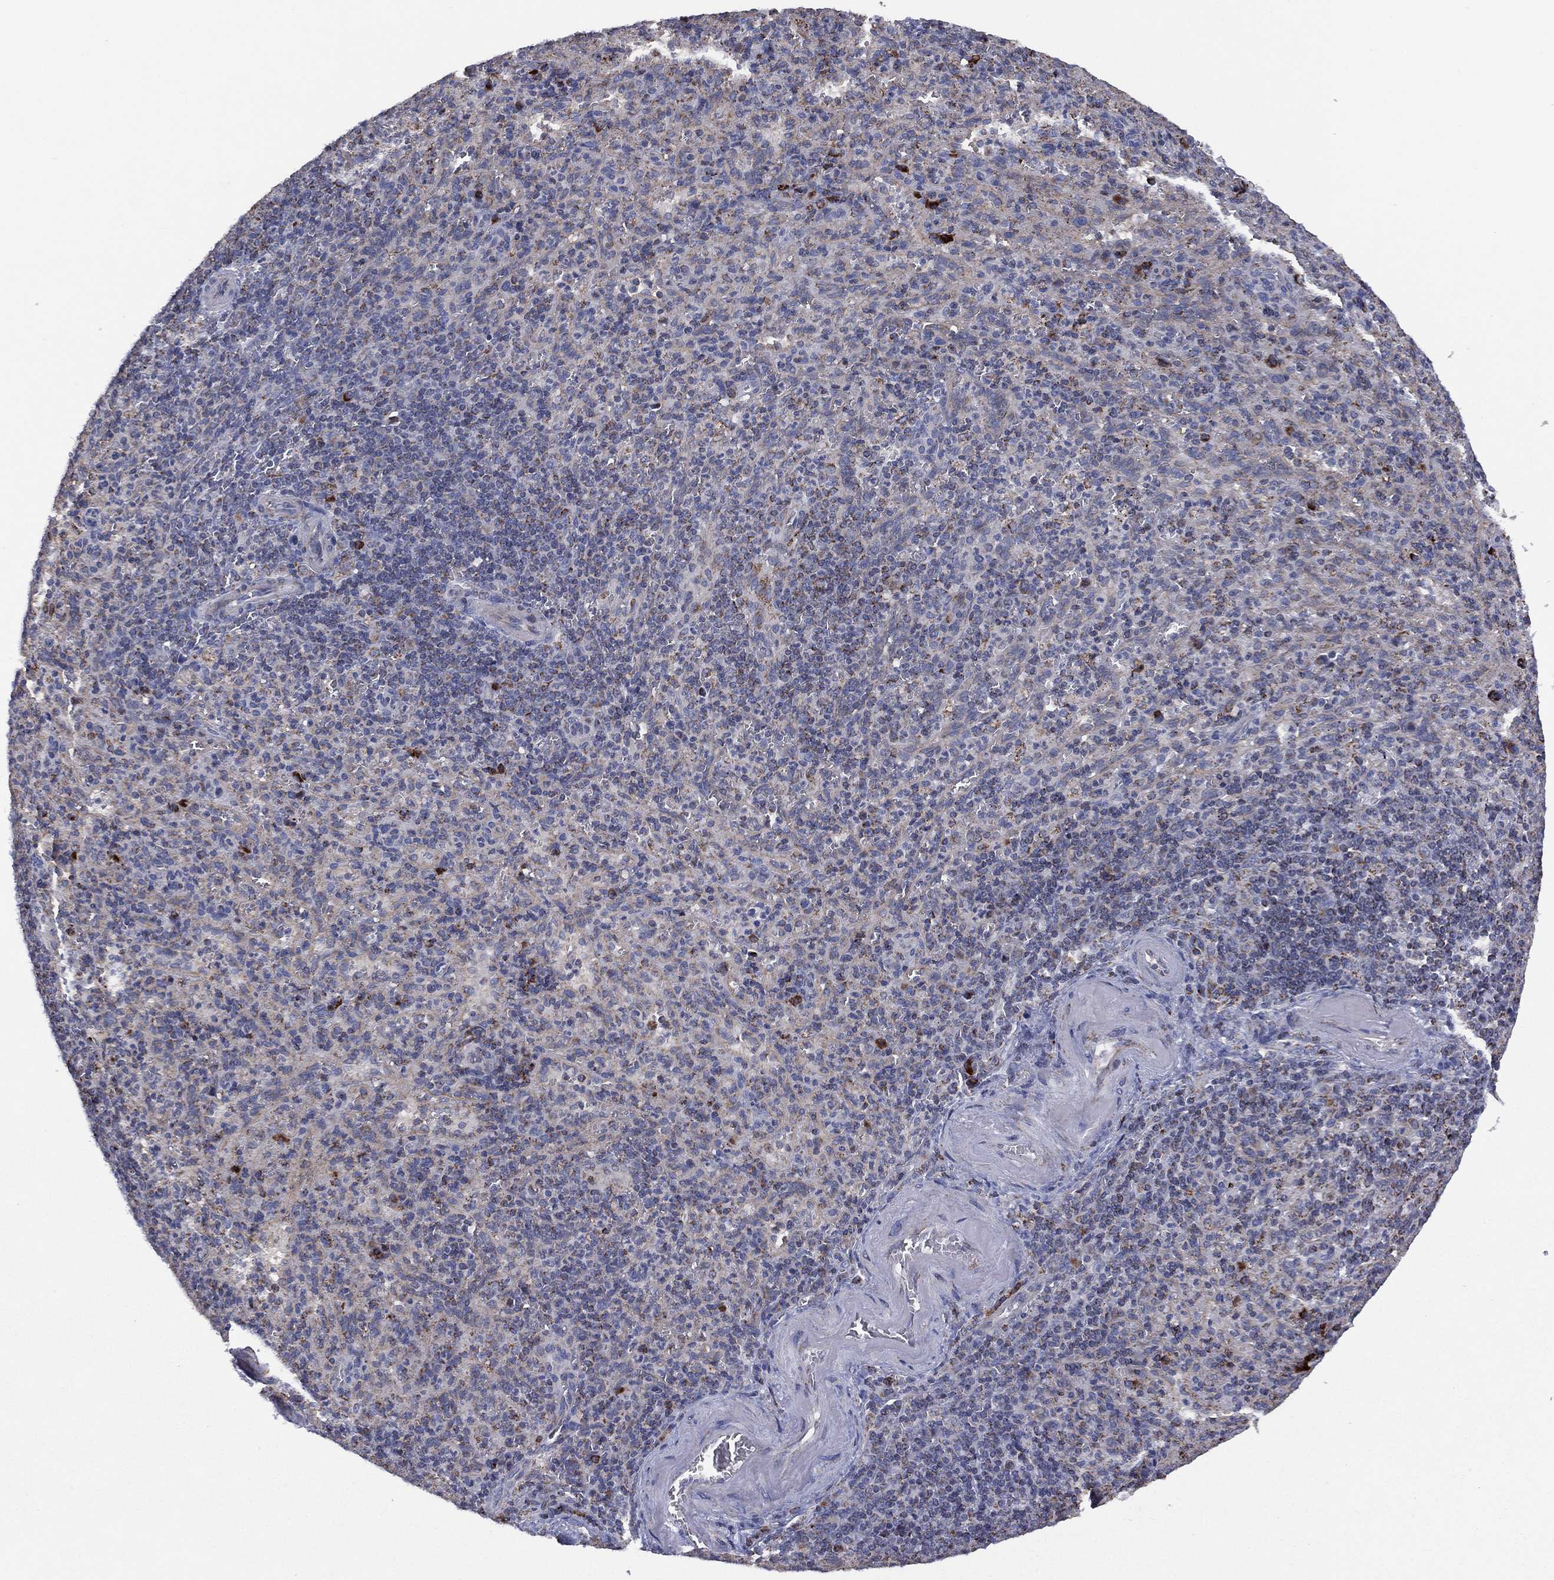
{"staining": {"intensity": "negative", "quantity": "none", "location": "none"}, "tissue": "spleen", "cell_type": "Cells in red pulp", "image_type": "normal", "snomed": [{"axis": "morphology", "description": "Normal tissue, NOS"}, {"axis": "topography", "description": "Spleen"}], "caption": "Immunohistochemical staining of normal human spleen shows no significant positivity in cells in red pulp. The staining is performed using DAB (3,3'-diaminobenzidine) brown chromogen with nuclei counter-stained in using hematoxylin.", "gene": "PPP2R5A", "patient": {"sex": "male", "age": 57}}